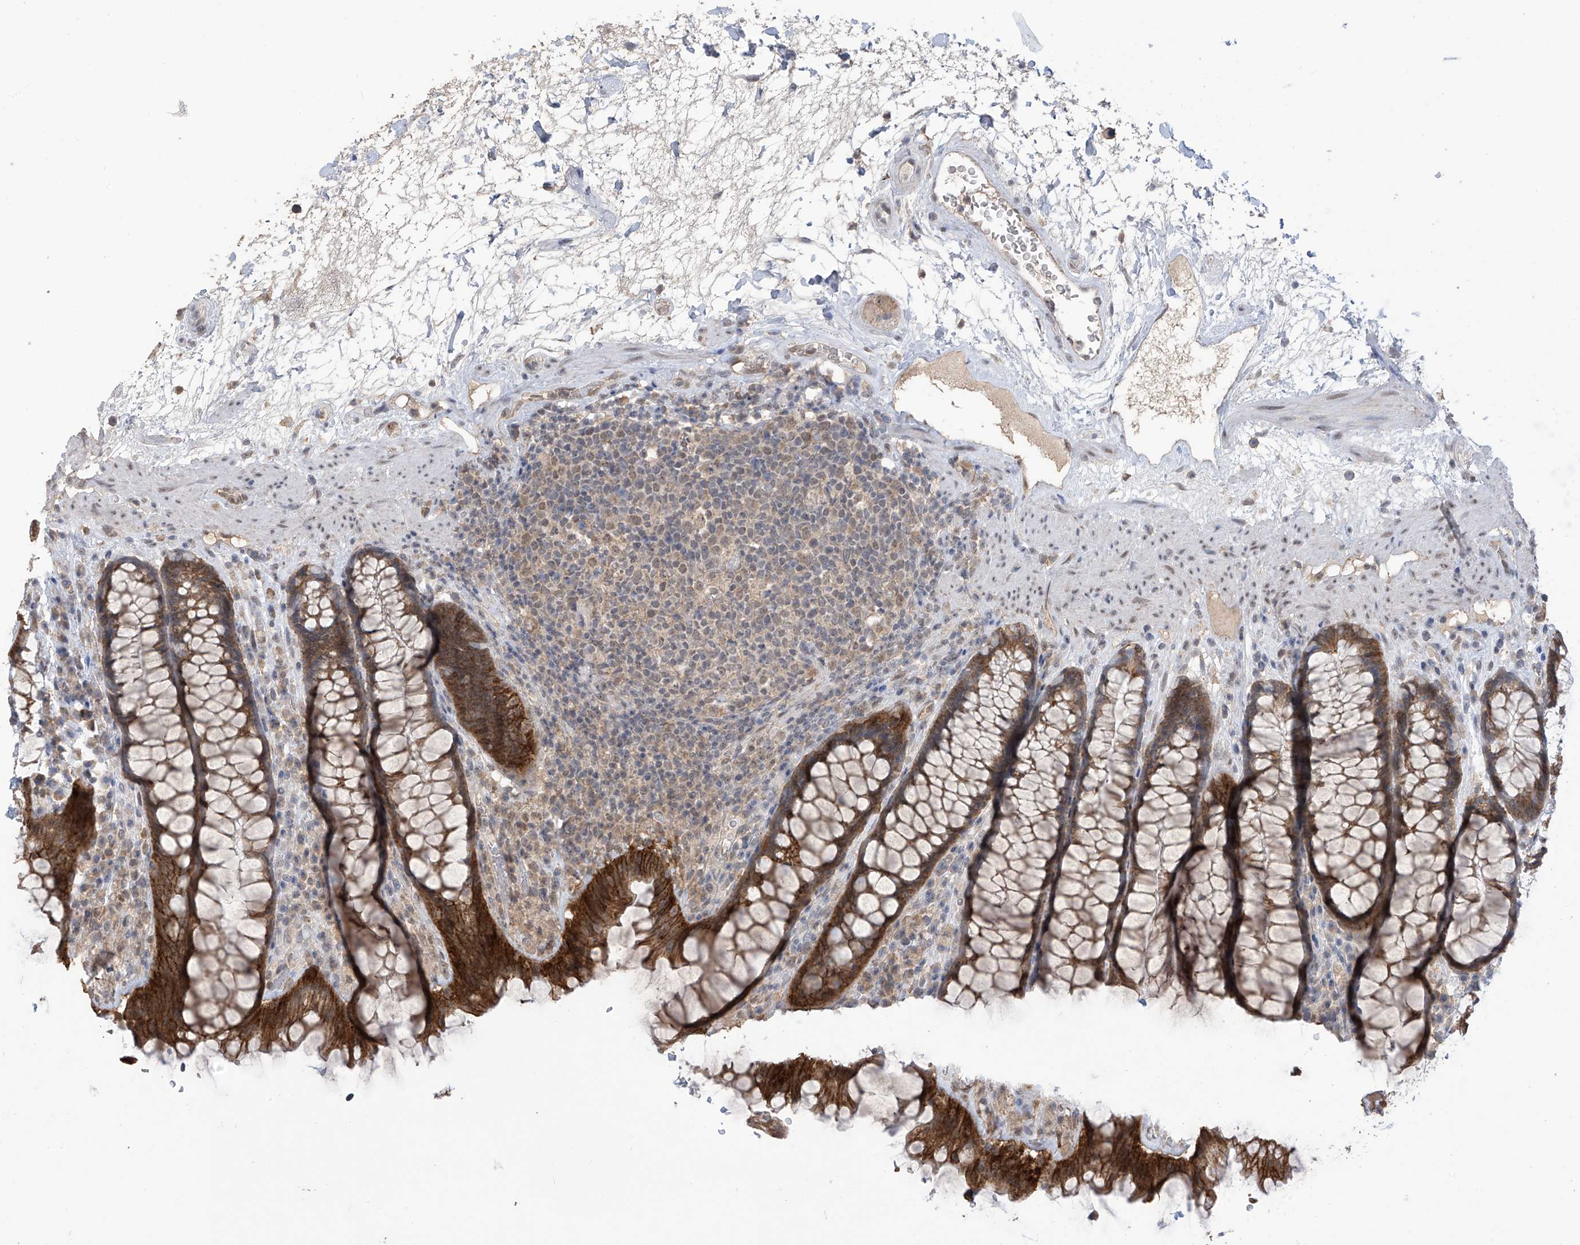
{"staining": {"intensity": "strong", "quantity": ">75%", "location": "cytoplasmic/membranous"}, "tissue": "rectum", "cell_type": "Glandular cells", "image_type": "normal", "snomed": [{"axis": "morphology", "description": "Normal tissue, NOS"}, {"axis": "topography", "description": "Rectum"}], "caption": "High-magnification brightfield microscopy of benign rectum stained with DAB (3,3'-diaminobenzidine) (brown) and counterstained with hematoxylin (blue). glandular cells exhibit strong cytoplasmic/membranous staining is identified in approximately>75% of cells.", "gene": "KIAA1522", "patient": {"sex": "male", "age": 64}}